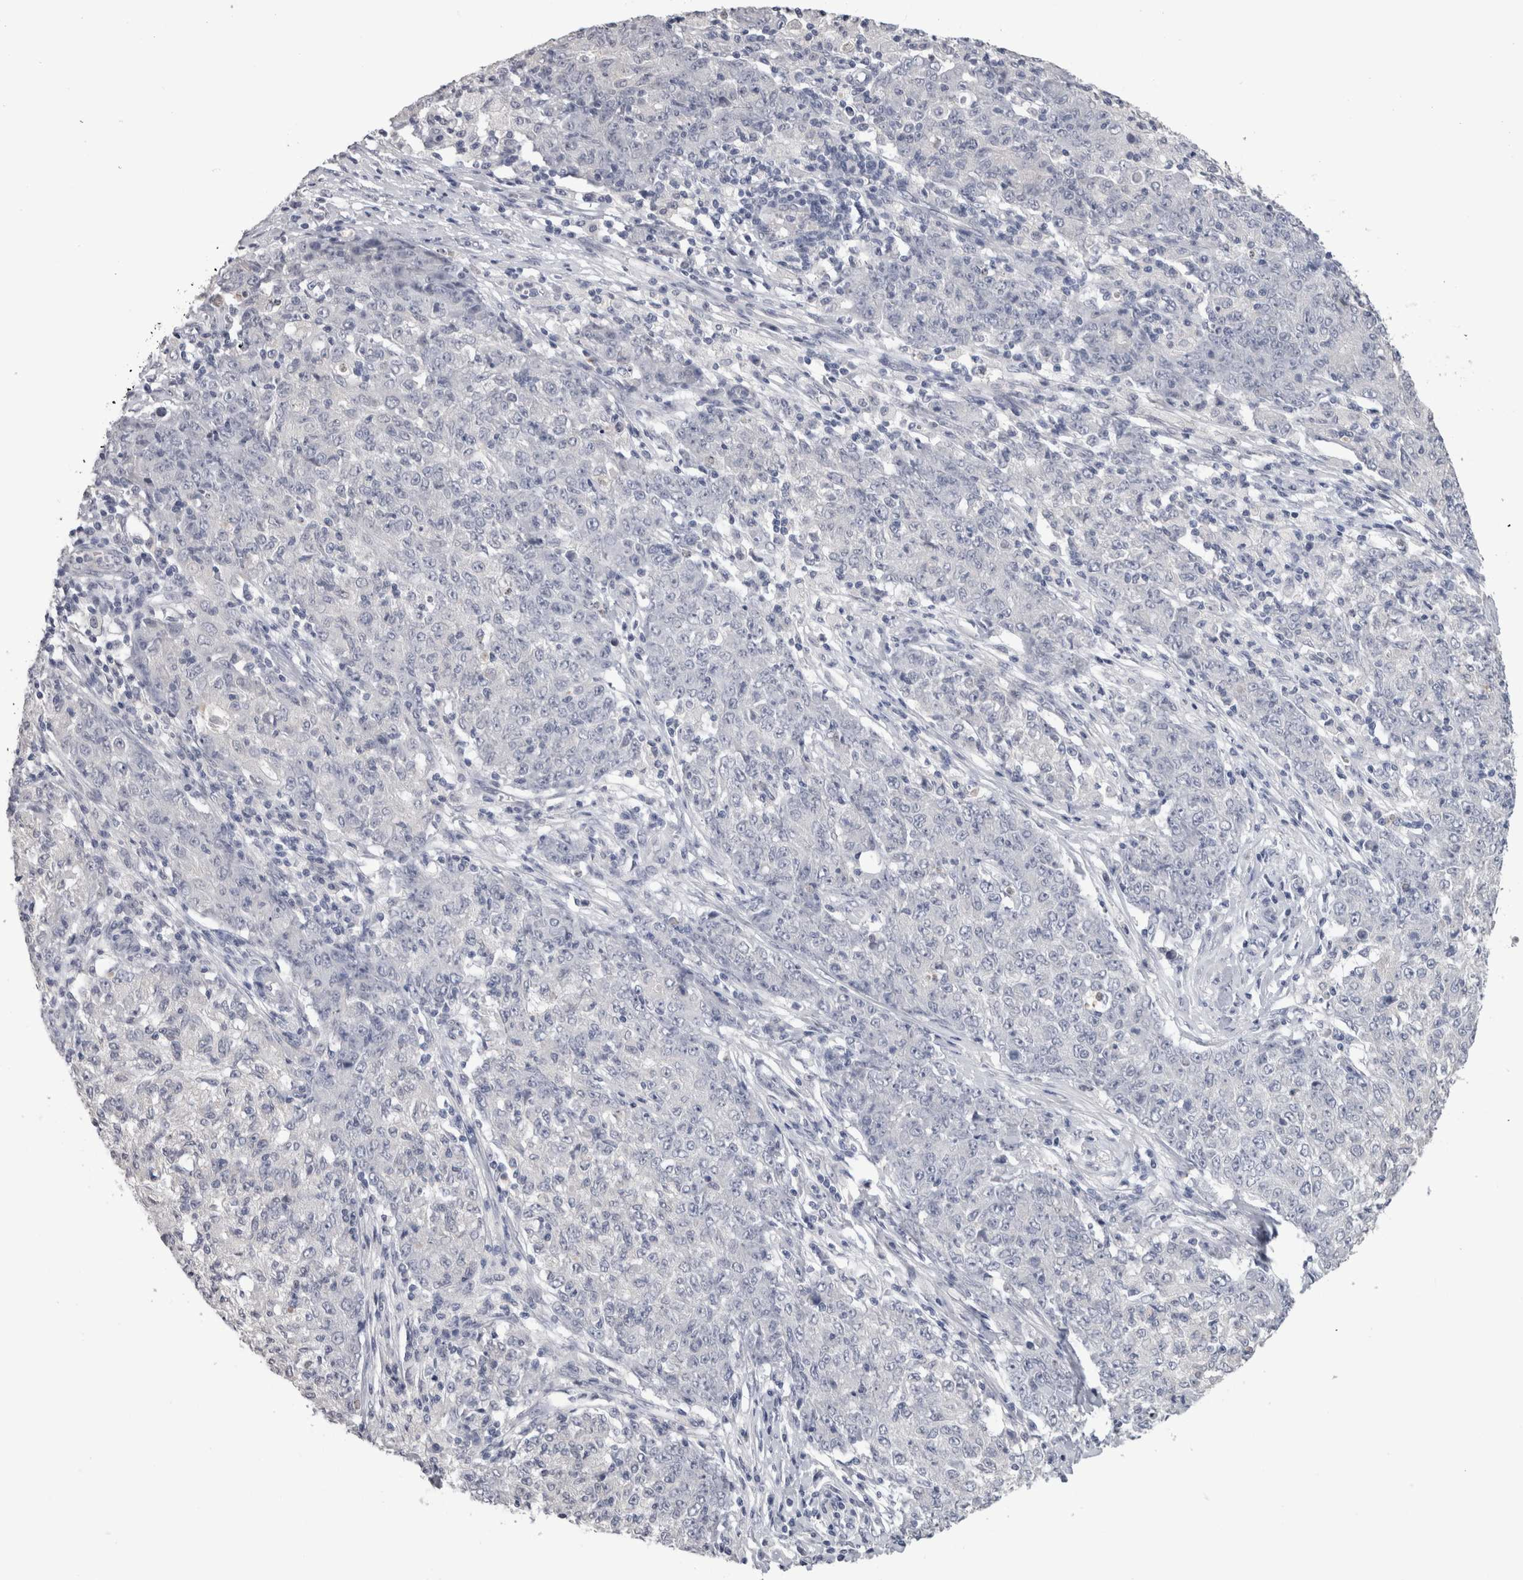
{"staining": {"intensity": "negative", "quantity": "none", "location": "none"}, "tissue": "ovarian cancer", "cell_type": "Tumor cells", "image_type": "cancer", "snomed": [{"axis": "morphology", "description": "Carcinoma, endometroid"}, {"axis": "topography", "description": "Ovary"}], "caption": "Immunohistochemical staining of human ovarian cancer (endometroid carcinoma) displays no significant positivity in tumor cells.", "gene": "FHOD3", "patient": {"sex": "female", "age": 42}}